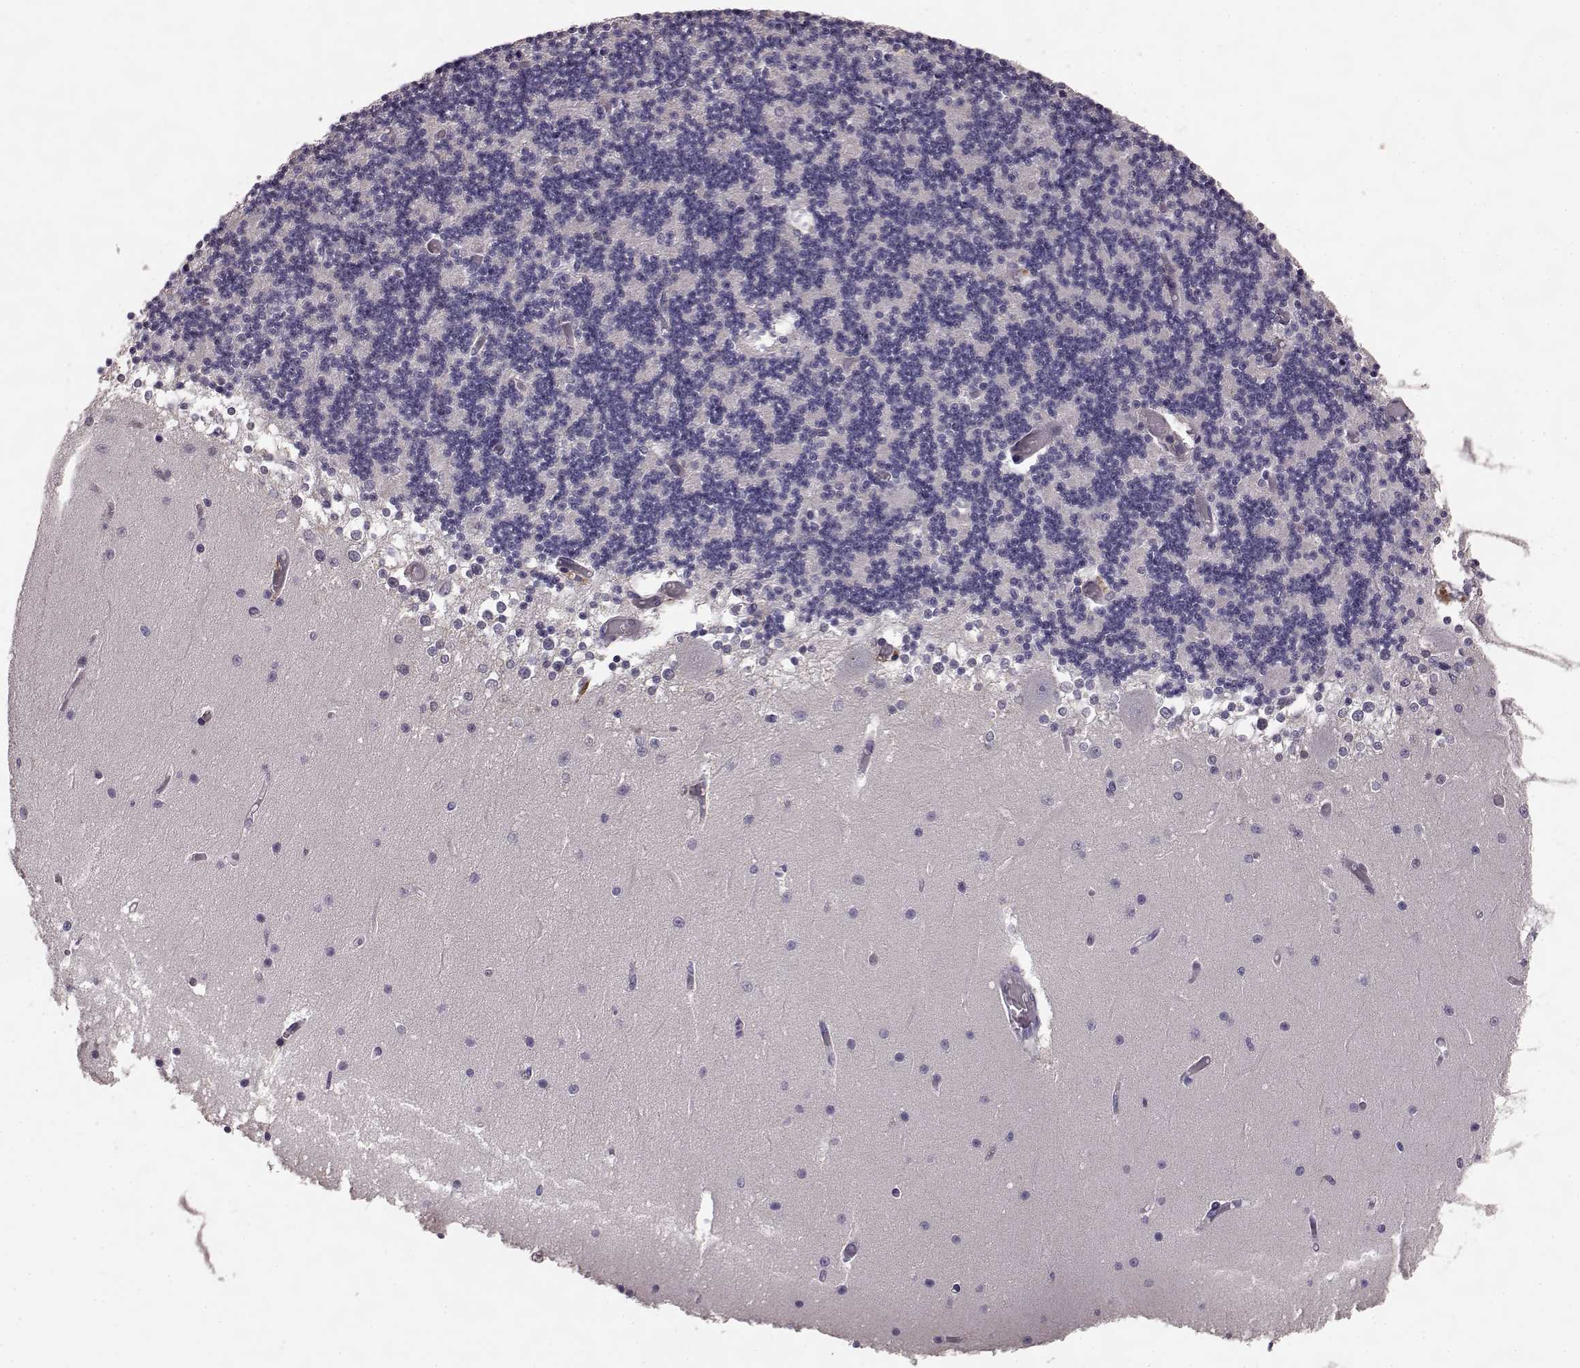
{"staining": {"intensity": "negative", "quantity": "none", "location": "none"}, "tissue": "cerebellum", "cell_type": "Cells in granular layer", "image_type": "normal", "snomed": [{"axis": "morphology", "description": "Normal tissue, NOS"}, {"axis": "topography", "description": "Cerebellum"}], "caption": "DAB (3,3'-diaminobenzidine) immunohistochemical staining of unremarkable cerebellum shows no significant staining in cells in granular layer. (IHC, brightfield microscopy, high magnification).", "gene": "CCNF", "patient": {"sex": "female", "age": 28}}